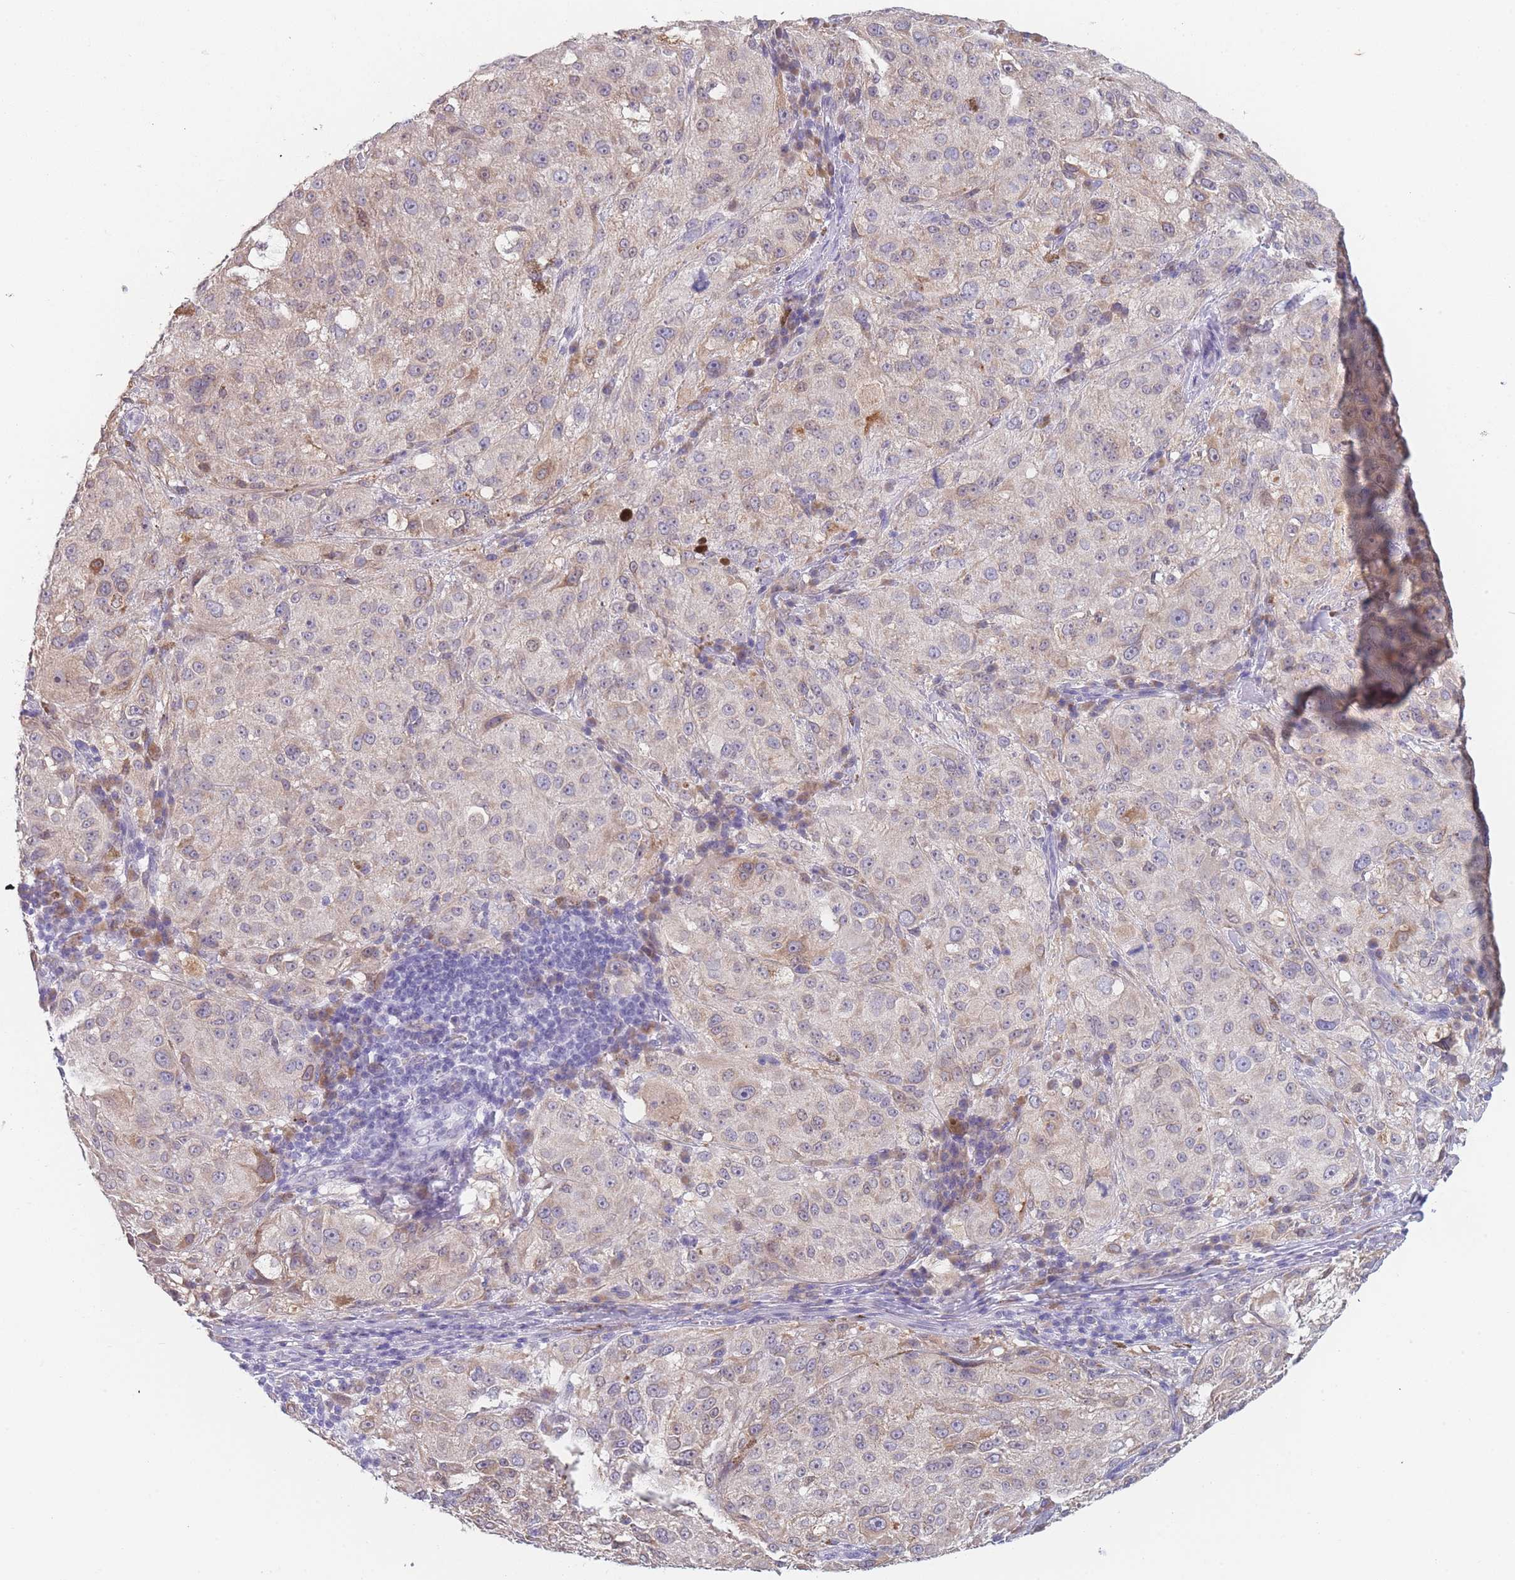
{"staining": {"intensity": "weak", "quantity": "25%-75%", "location": "cytoplasmic/membranous"}, "tissue": "melanoma", "cell_type": "Tumor cells", "image_type": "cancer", "snomed": [{"axis": "morphology", "description": "Necrosis, NOS"}, {"axis": "morphology", "description": "Malignant melanoma, NOS"}, {"axis": "topography", "description": "Skin"}], "caption": "There is low levels of weak cytoplasmic/membranous positivity in tumor cells of melanoma, as demonstrated by immunohistochemical staining (brown color).", "gene": "TMED10", "patient": {"sex": "female", "age": 87}}